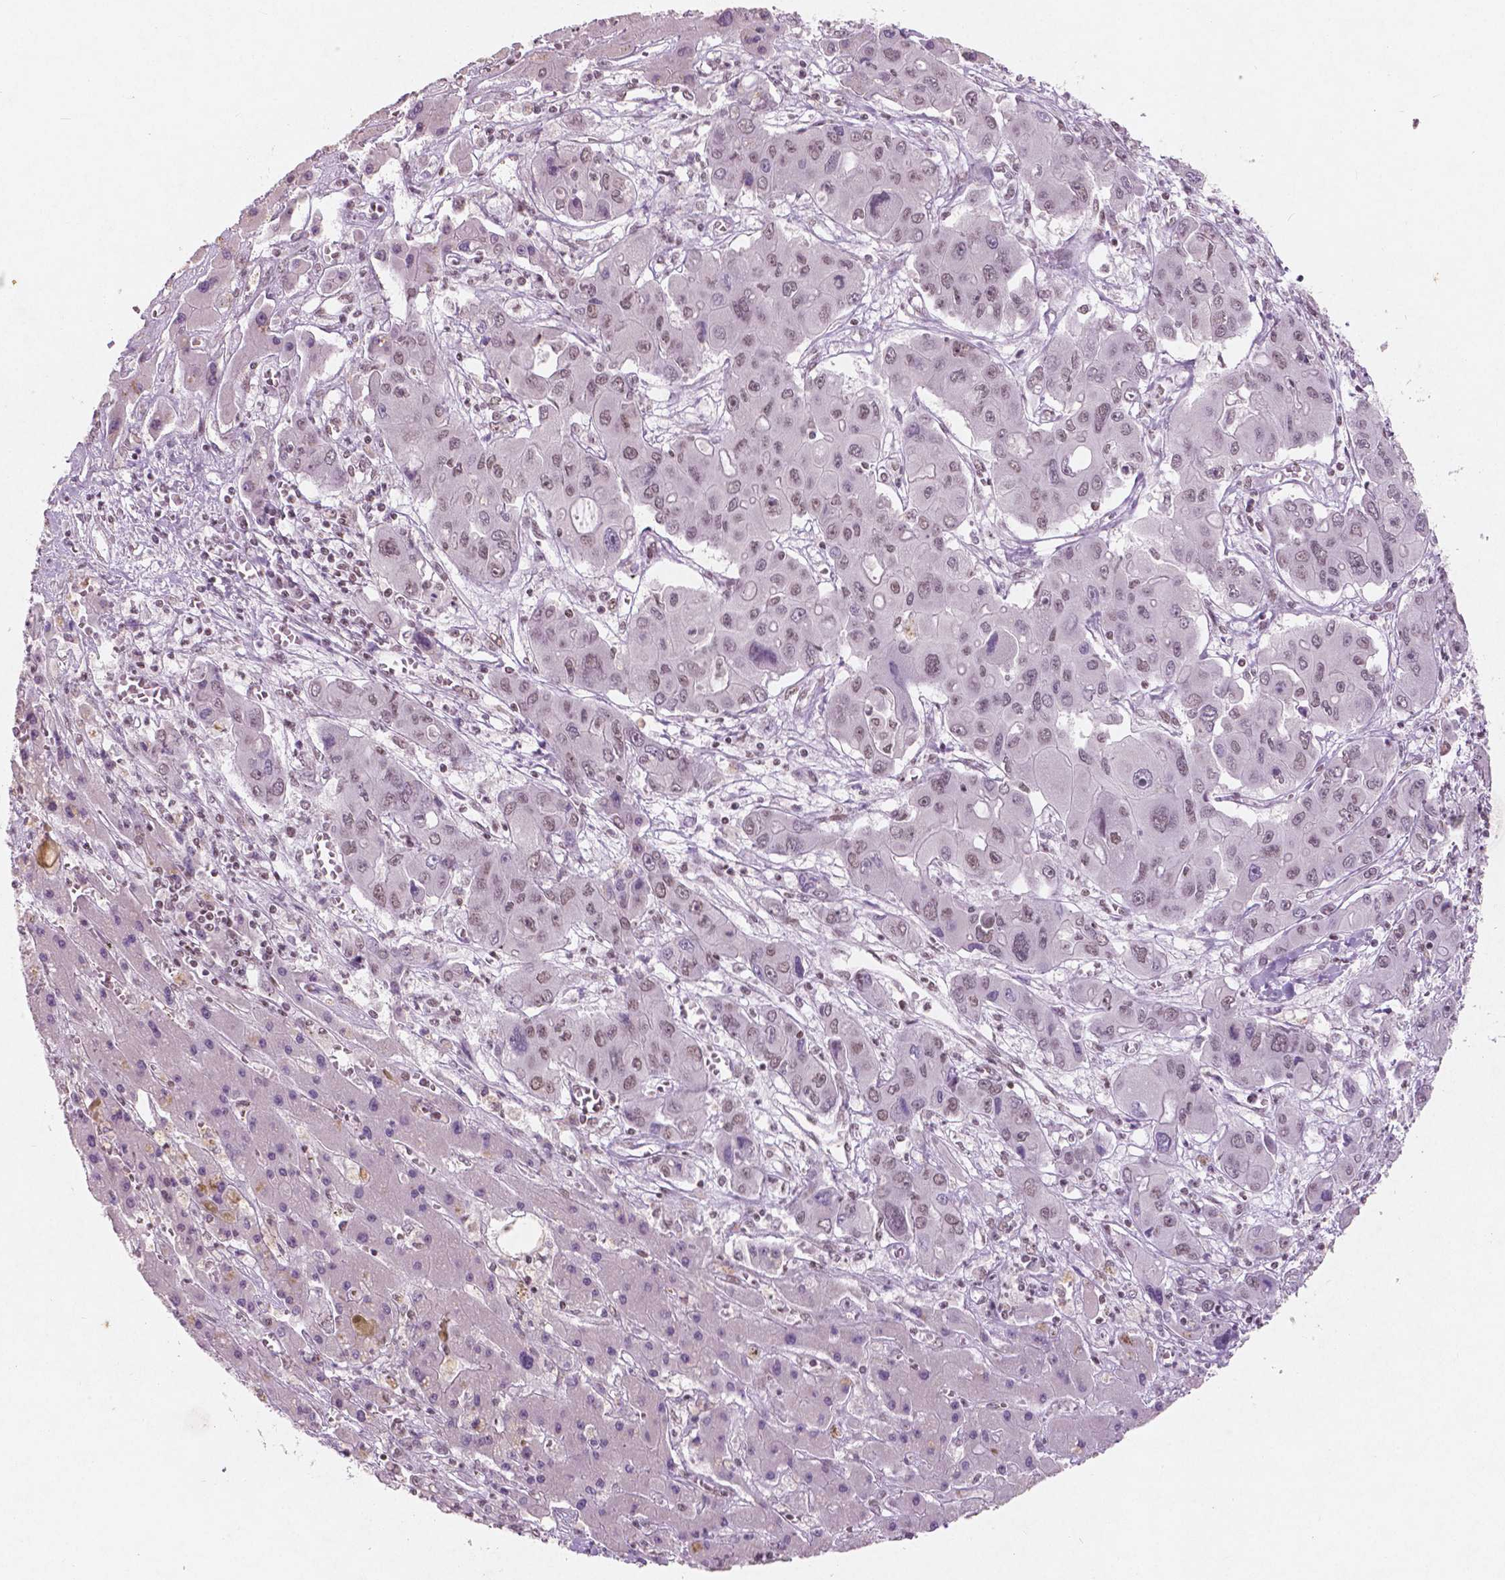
{"staining": {"intensity": "weak", "quantity": "<25%", "location": "nuclear"}, "tissue": "liver cancer", "cell_type": "Tumor cells", "image_type": "cancer", "snomed": [{"axis": "morphology", "description": "Cholangiocarcinoma"}, {"axis": "topography", "description": "Liver"}], "caption": "A high-resolution image shows immunohistochemistry (IHC) staining of cholangiocarcinoma (liver), which displays no significant positivity in tumor cells. (Stains: DAB IHC with hematoxylin counter stain, Microscopy: brightfield microscopy at high magnification).", "gene": "BRD4", "patient": {"sex": "male", "age": 67}}